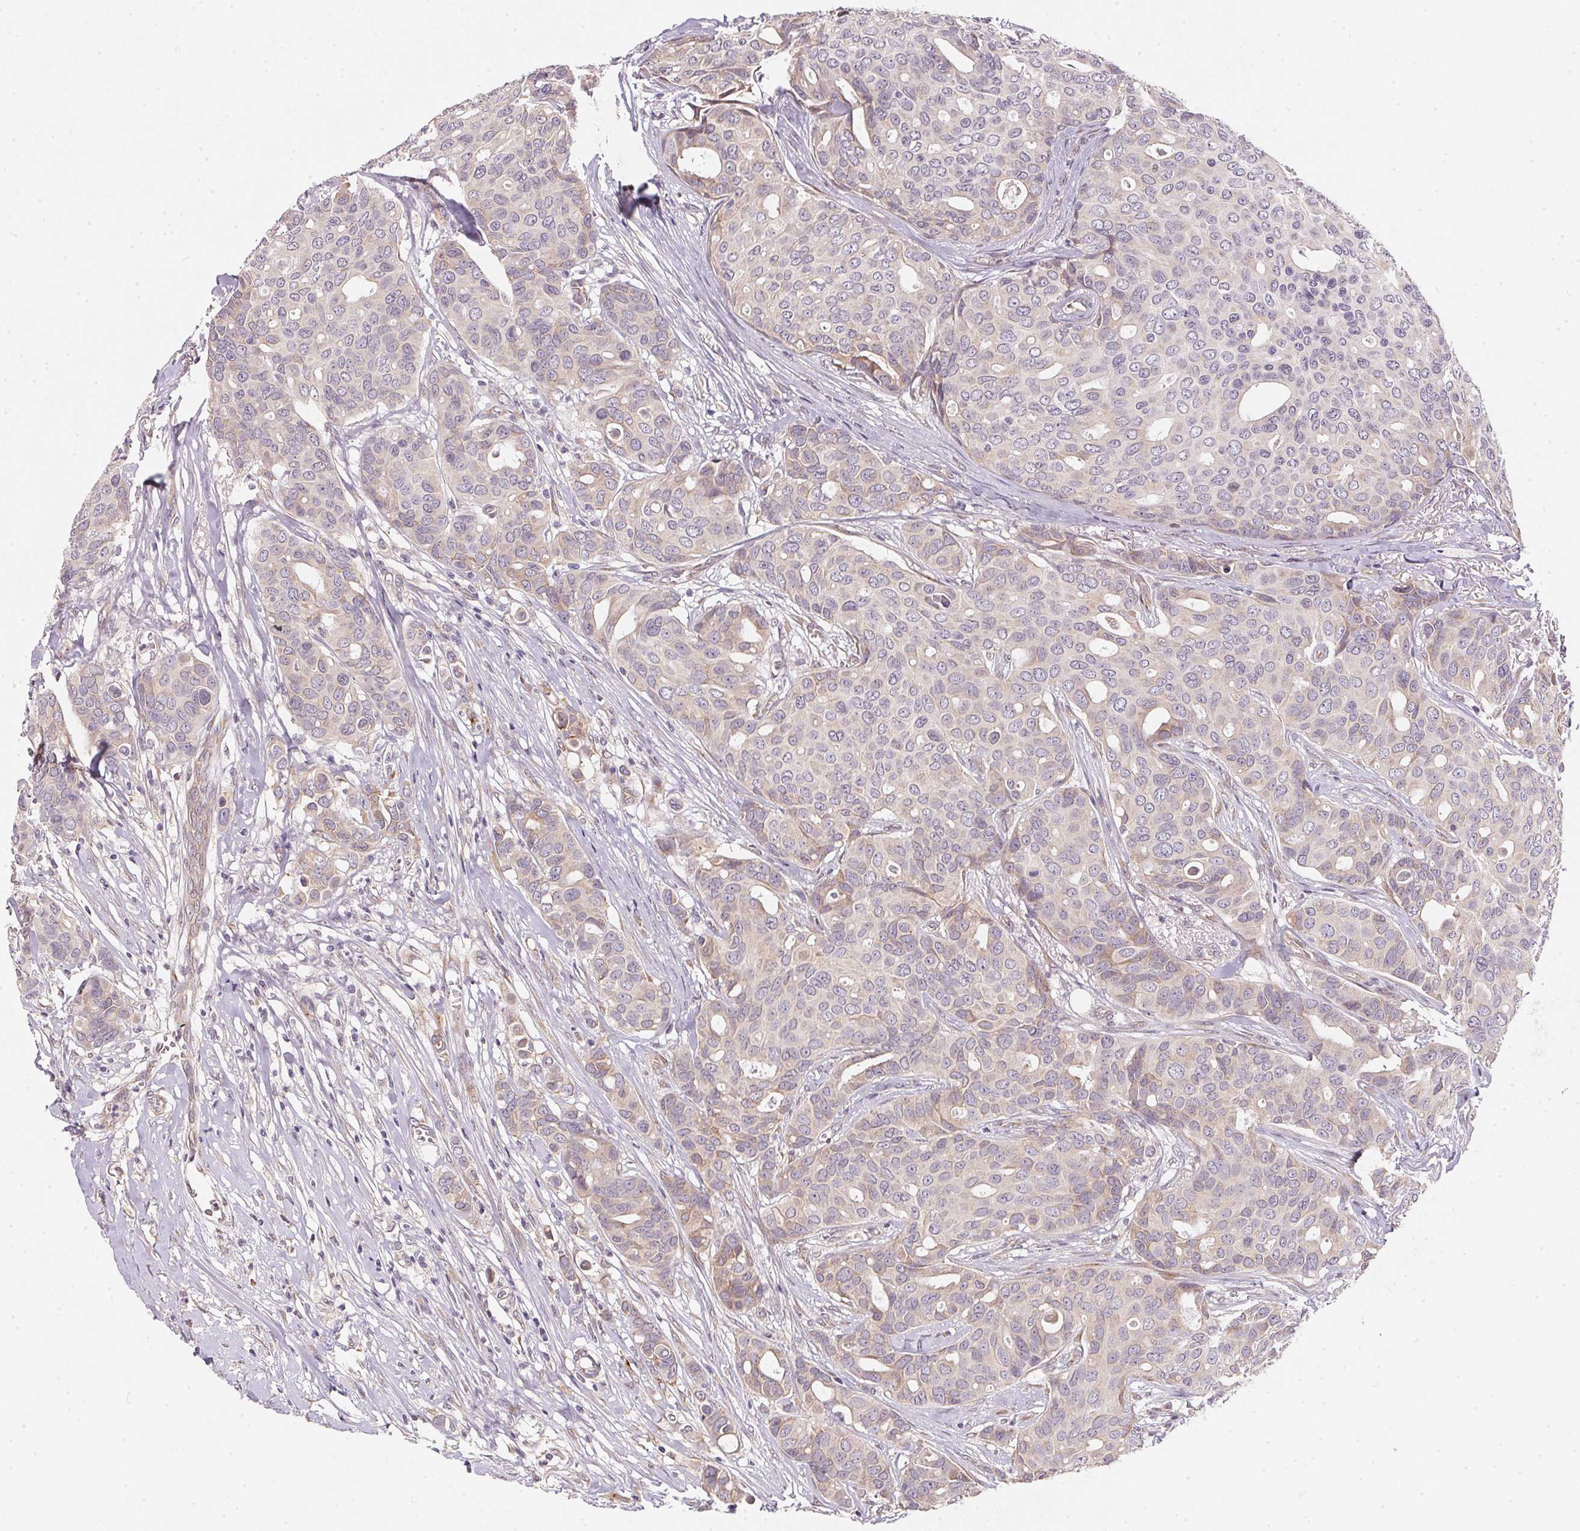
{"staining": {"intensity": "negative", "quantity": "none", "location": "none"}, "tissue": "breast cancer", "cell_type": "Tumor cells", "image_type": "cancer", "snomed": [{"axis": "morphology", "description": "Duct carcinoma"}, {"axis": "topography", "description": "Breast"}], "caption": "Tumor cells show no significant positivity in breast cancer.", "gene": "EI24", "patient": {"sex": "female", "age": 54}}